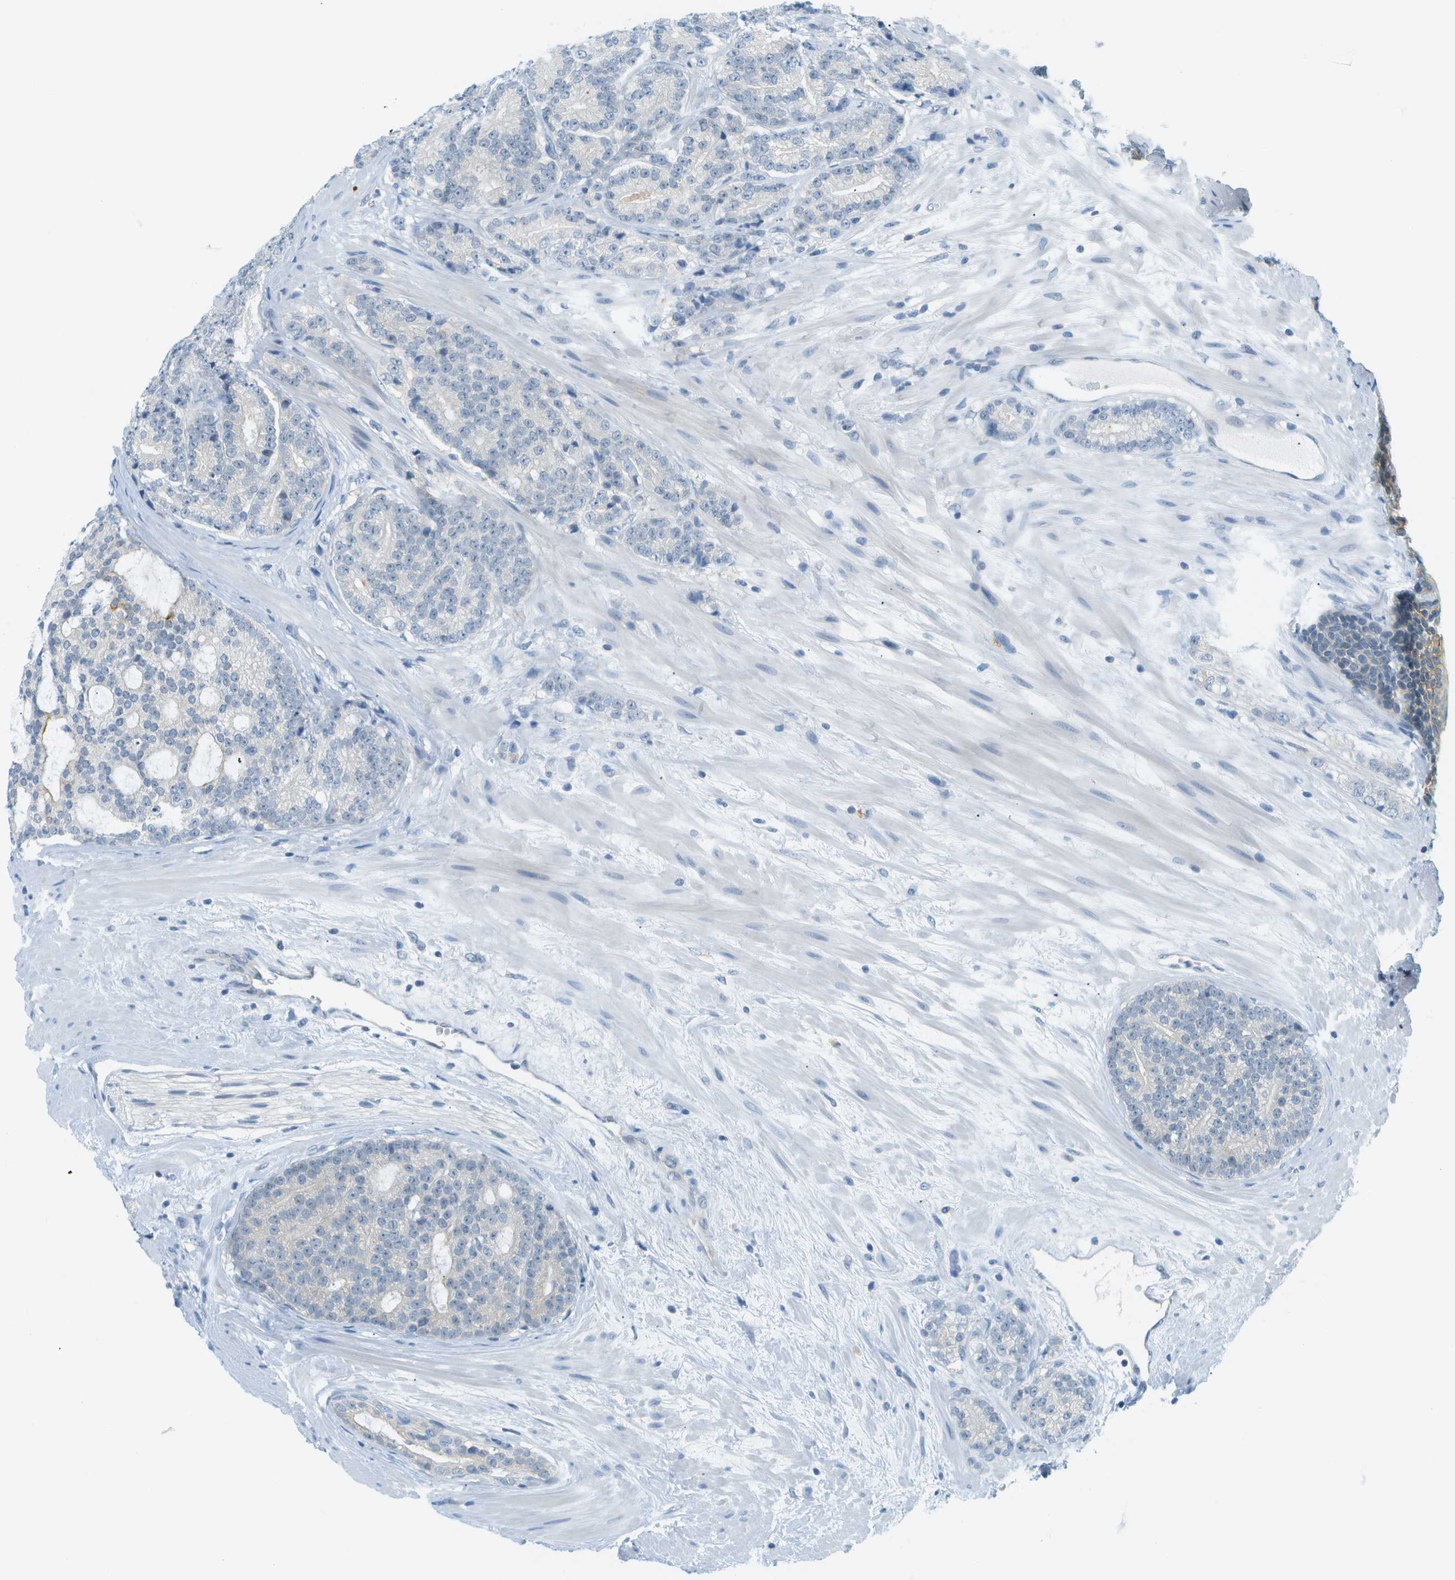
{"staining": {"intensity": "negative", "quantity": "none", "location": "none"}, "tissue": "prostate cancer", "cell_type": "Tumor cells", "image_type": "cancer", "snomed": [{"axis": "morphology", "description": "Adenocarcinoma, High grade"}, {"axis": "topography", "description": "Prostate"}], "caption": "Immunohistochemistry of human high-grade adenocarcinoma (prostate) demonstrates no expression in tumor cells. (DAB (3,3'-diaminobenzidine) IHC visualized using brightfield microscopy, high magnification).", "gene": "SMYD5", "patient": {"sex": "male", "age": 61}}